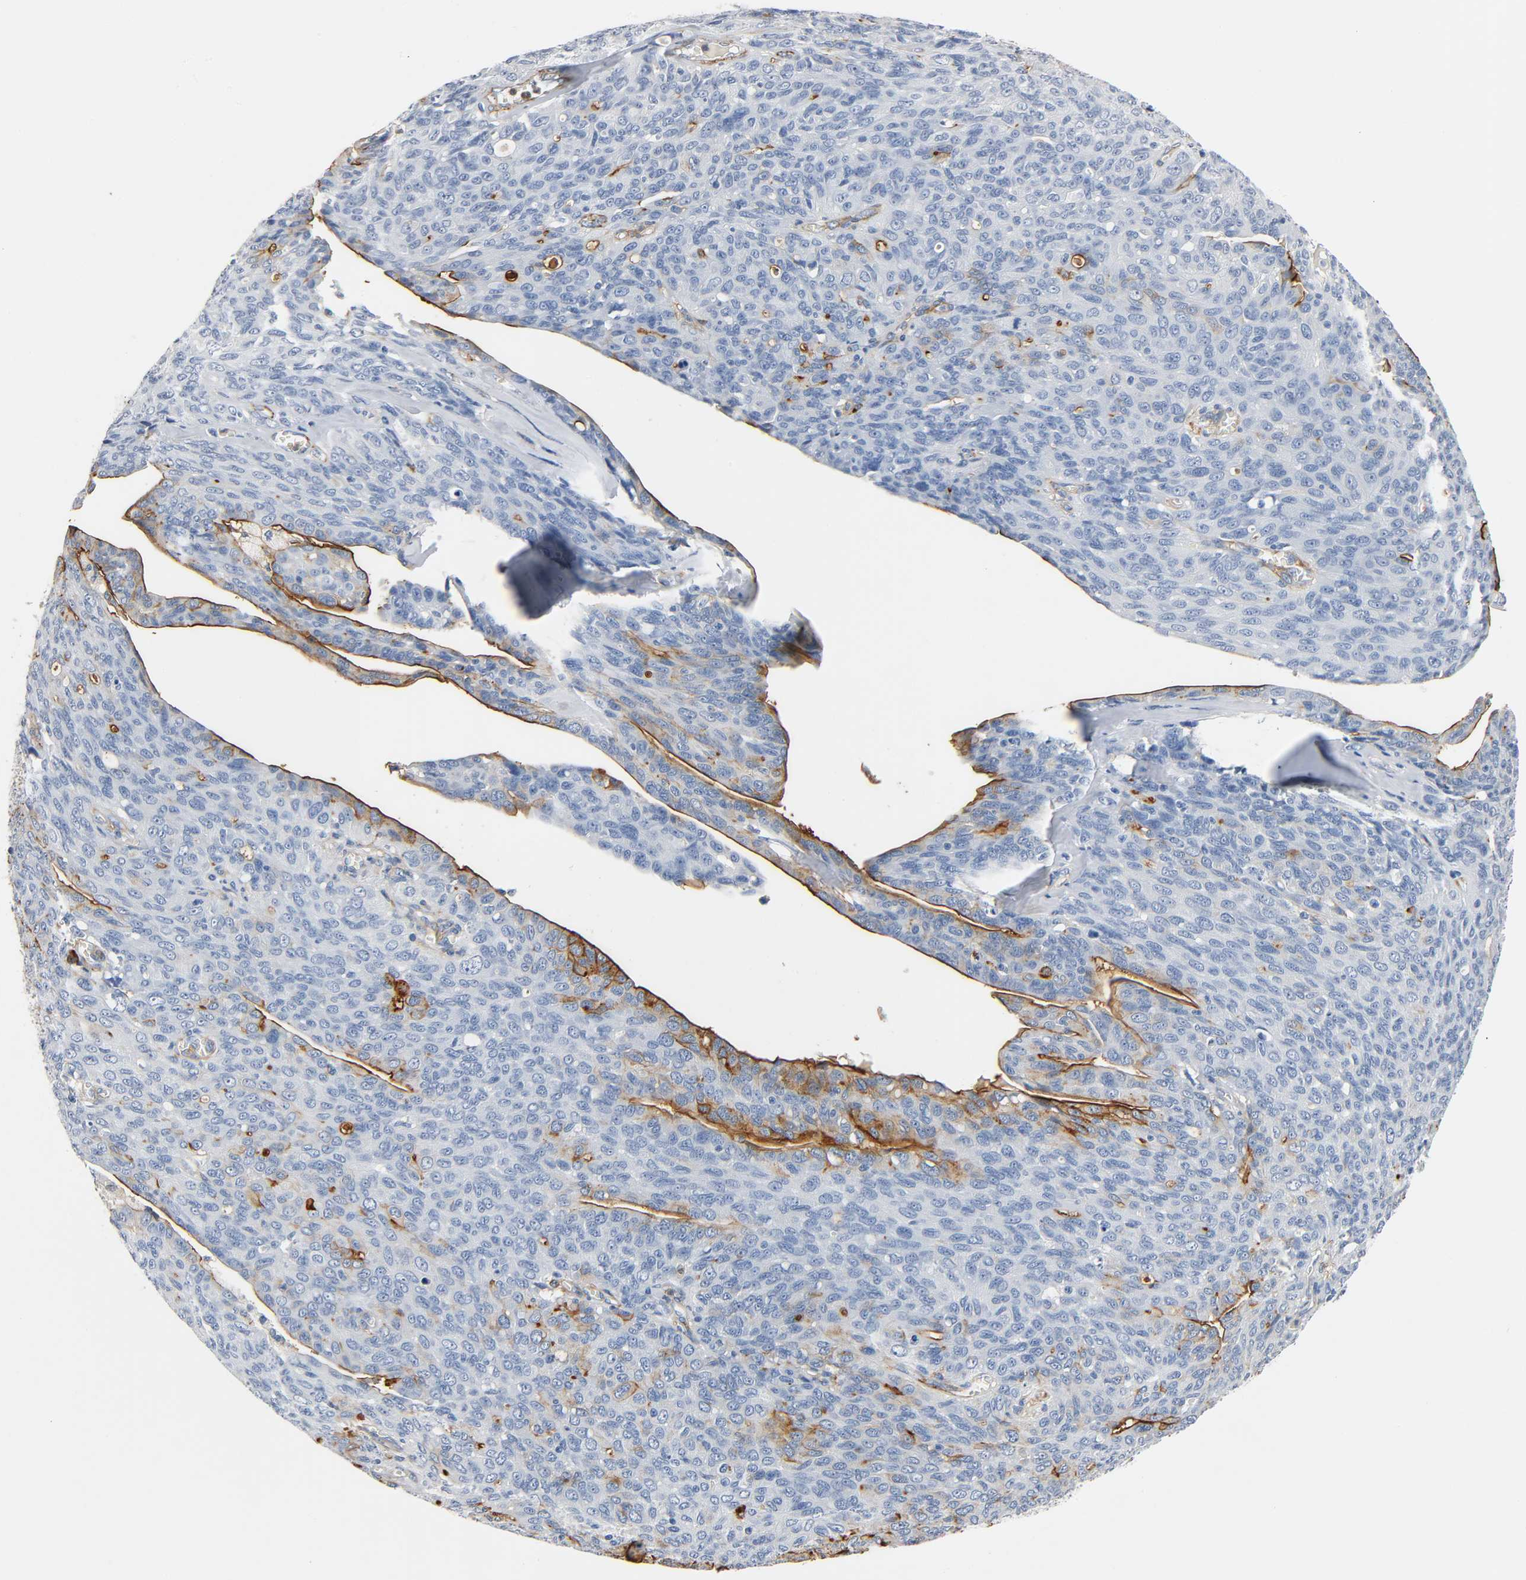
{"staining": {"intensity": "moderate", "quantity": "<25%", "location": "cytoplasmic/membranous"}, "tissue": "ovarian cancer", "cell_type": "Tumor cells", "image_type": "cancer", "snomed": [{"axis": "morphology", "description": "Carcinoma, endometroid"}, {"axis": "topography", "description": "Ovary"}], "caption": "Ovarian cancer stained with a brown dye exhibits moderate cytoplasmic/membranous positive staining in about <25% of tumor cells.", "gene": "ANPEP", "patient": {"sex": "female", "age": 60}}